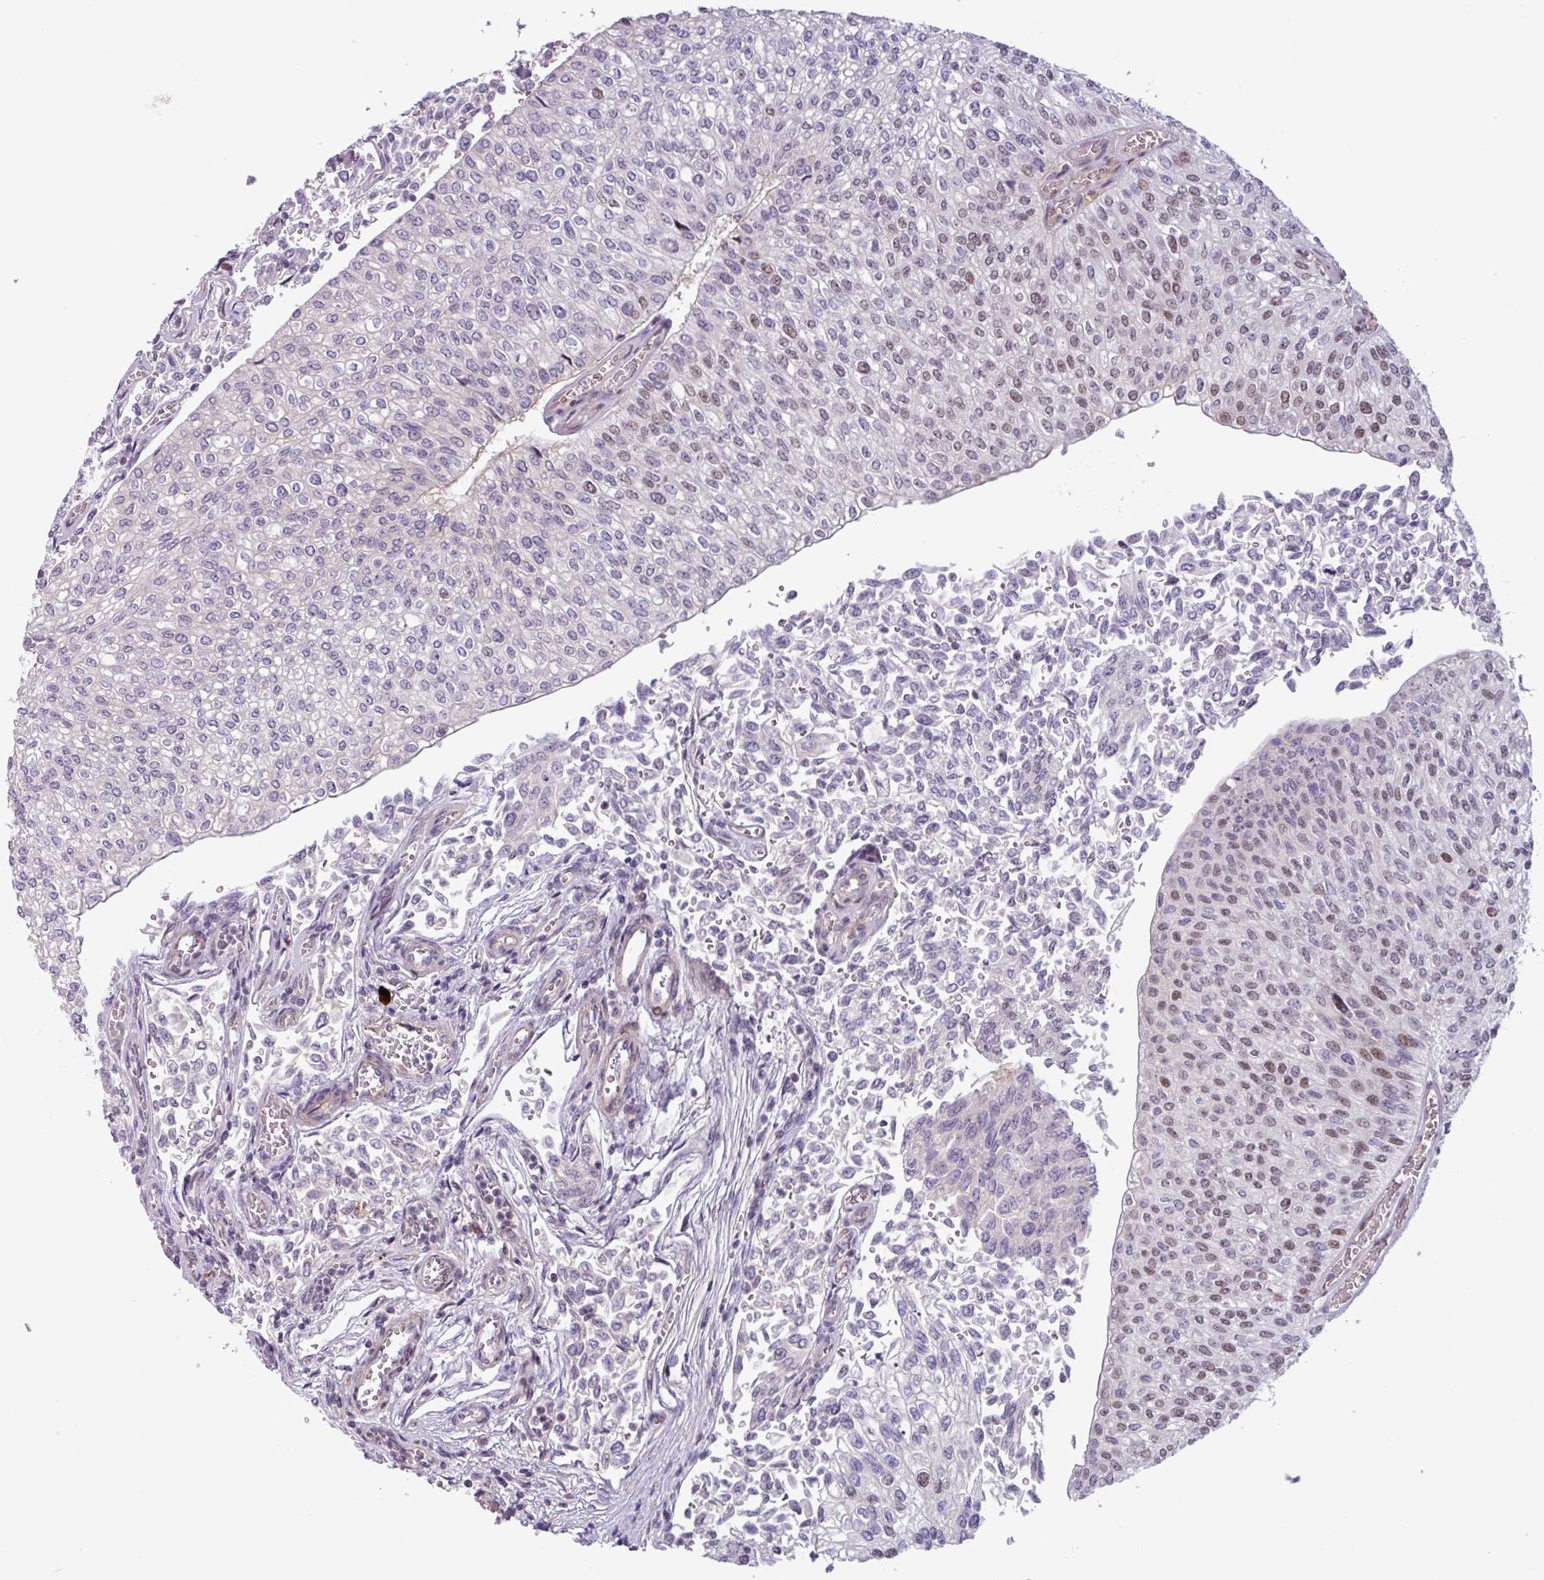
{"staining": {"intensity": "moderate", "quantity": "<25%", "location": "nuclear"}, "tissue": "urothelial cancer", "cell_type": "Tumor cells", "image_type": "cancer", "snomed": [{"axis": "morphology", "description": "Urothelial carcinoma, NOS"}, {"axis": "topography", "description": "Urinary bladder"}], "caption": "This is an image of IHC staining of urothelial cancer, which shows moderate expression in the nuclear of tumor cells.", "gene": "ZNF575", "patient": {"sex": "male", "age": 59}}